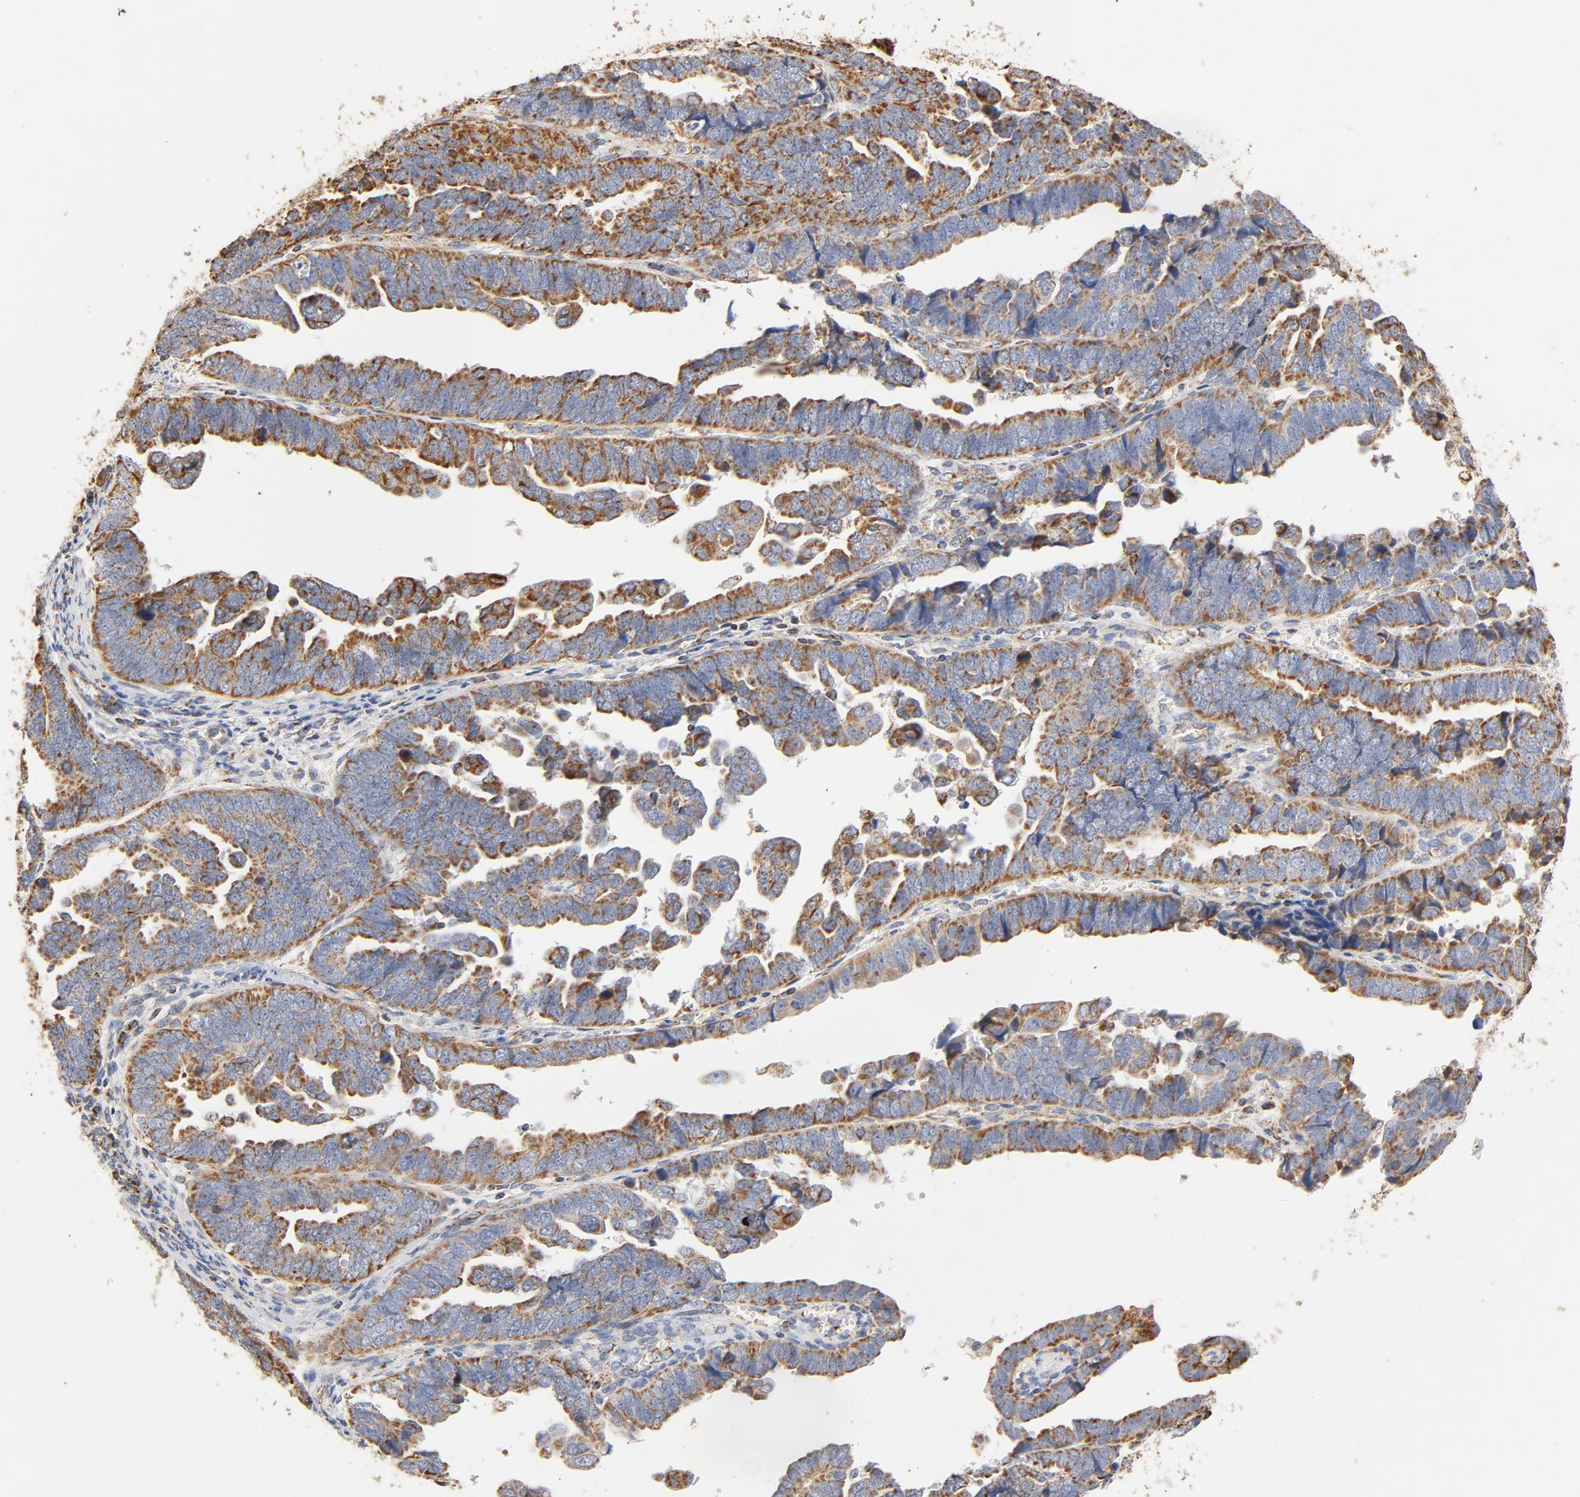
{"staining": {"intensity": "moderate", "quantity": ">75%", "location": "cytoplasmic/membranous"}, "tissue": "endometrial cancer", "cell_type": "Tumor cells", "image_type": "cancer", "snomed": [{"axis": "morphology", "description": "Adenocarcinoma, NOS"}, {"axis": "topography", "description": "Endometrium"}], "caption": "A brown stain highlights moderate cytoplasmic/membranous expression of a protein in human adenocarcinoma (endometrial) tumor cells.", "gene": "COX4I1", "patient": {"sex": "female", "age": 75}}